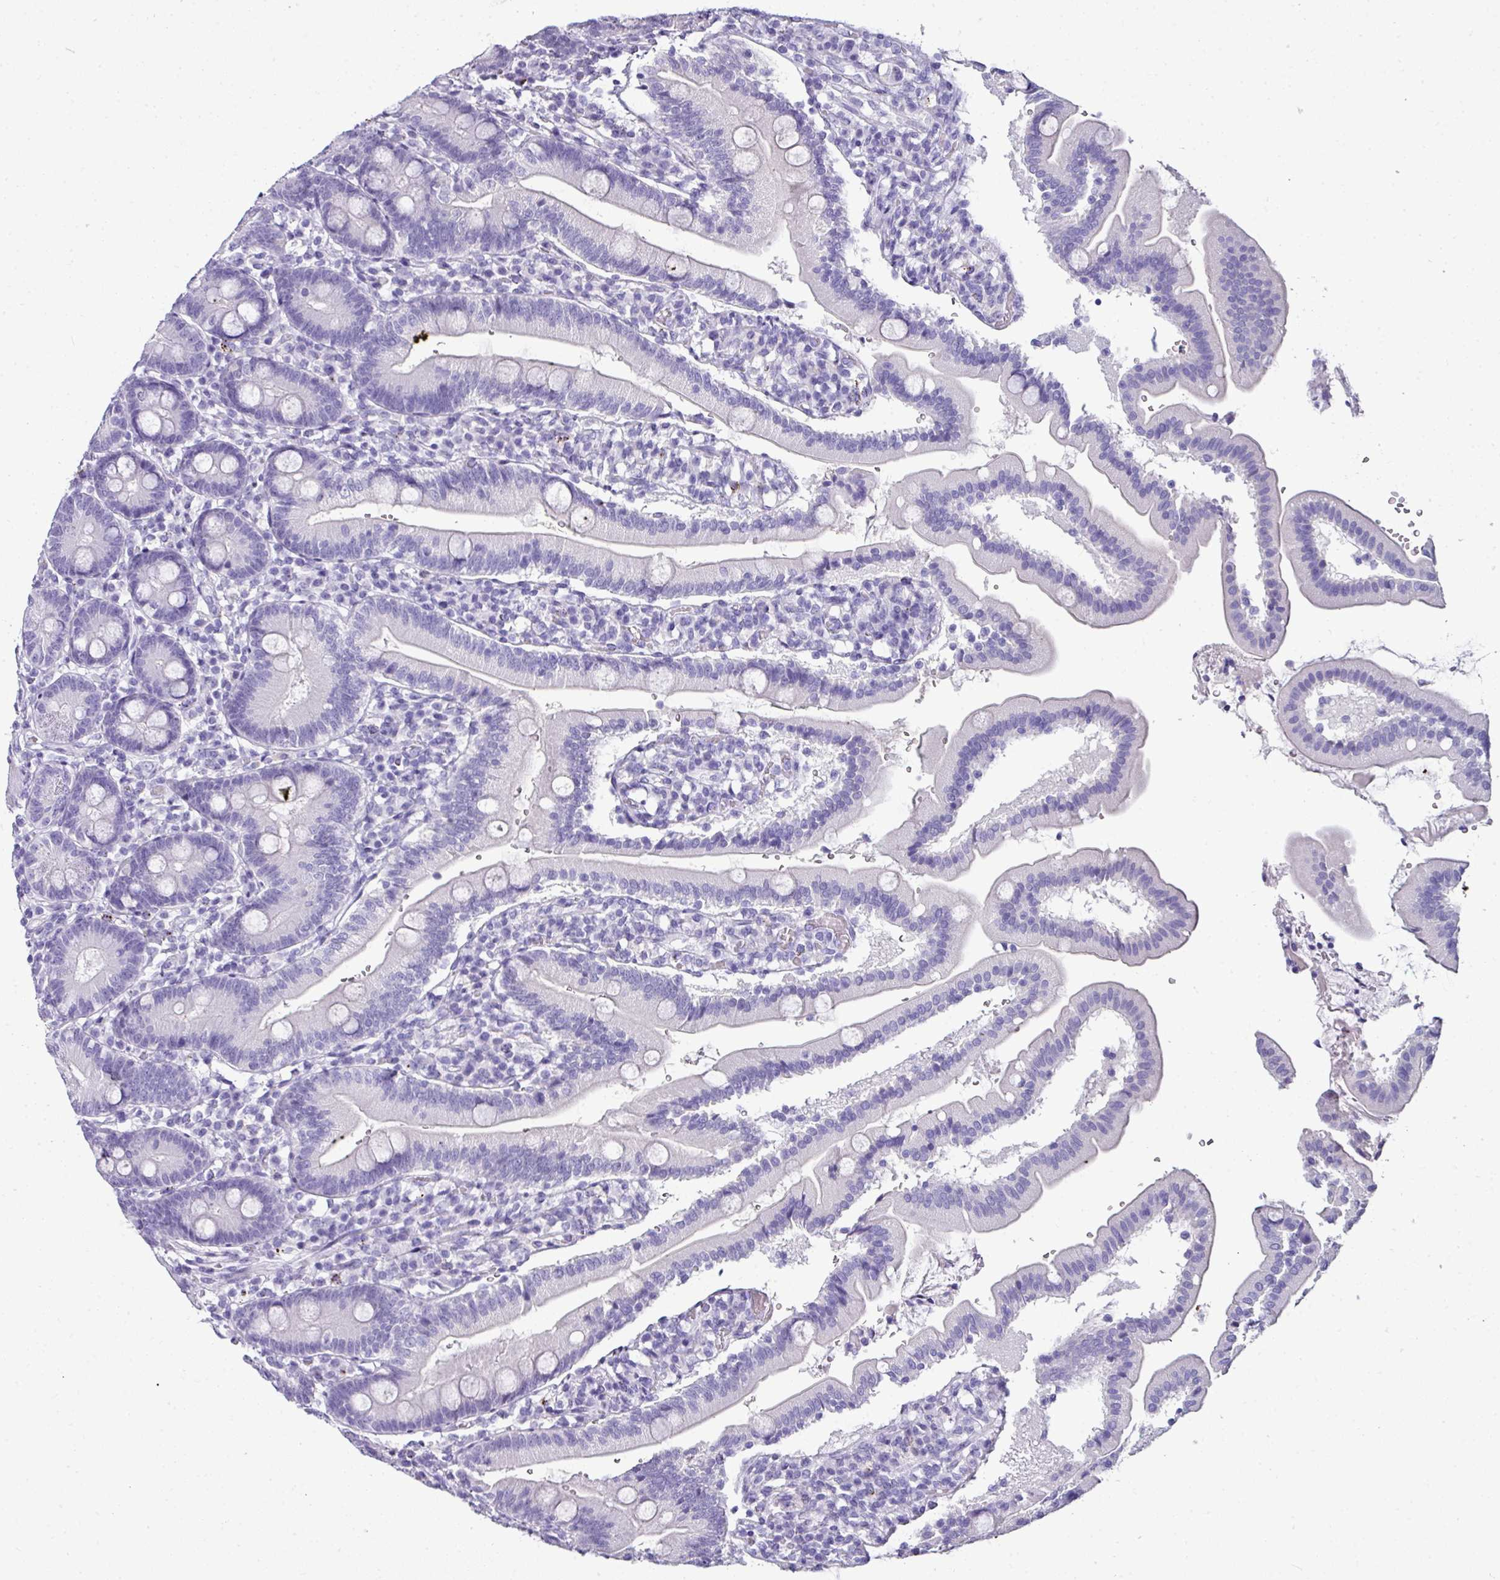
{"staining": {"intensity": "negative", "quantity": "none", "location": "none"}, "tissue": "duodenum", "cell_type": "Glandular cells", "image_type": "normal", "snomed": [{"axis": "morphology", "description": "Normal tissue, NOS"}, {"axis": "topography", "description": "Duodenum"}], "caption": "Photomicrograph shows no significant protein staining in glandular cells of benign duodenum.", "gene": "NAPSA", "patient": {"sex": "female", "age": 67}}